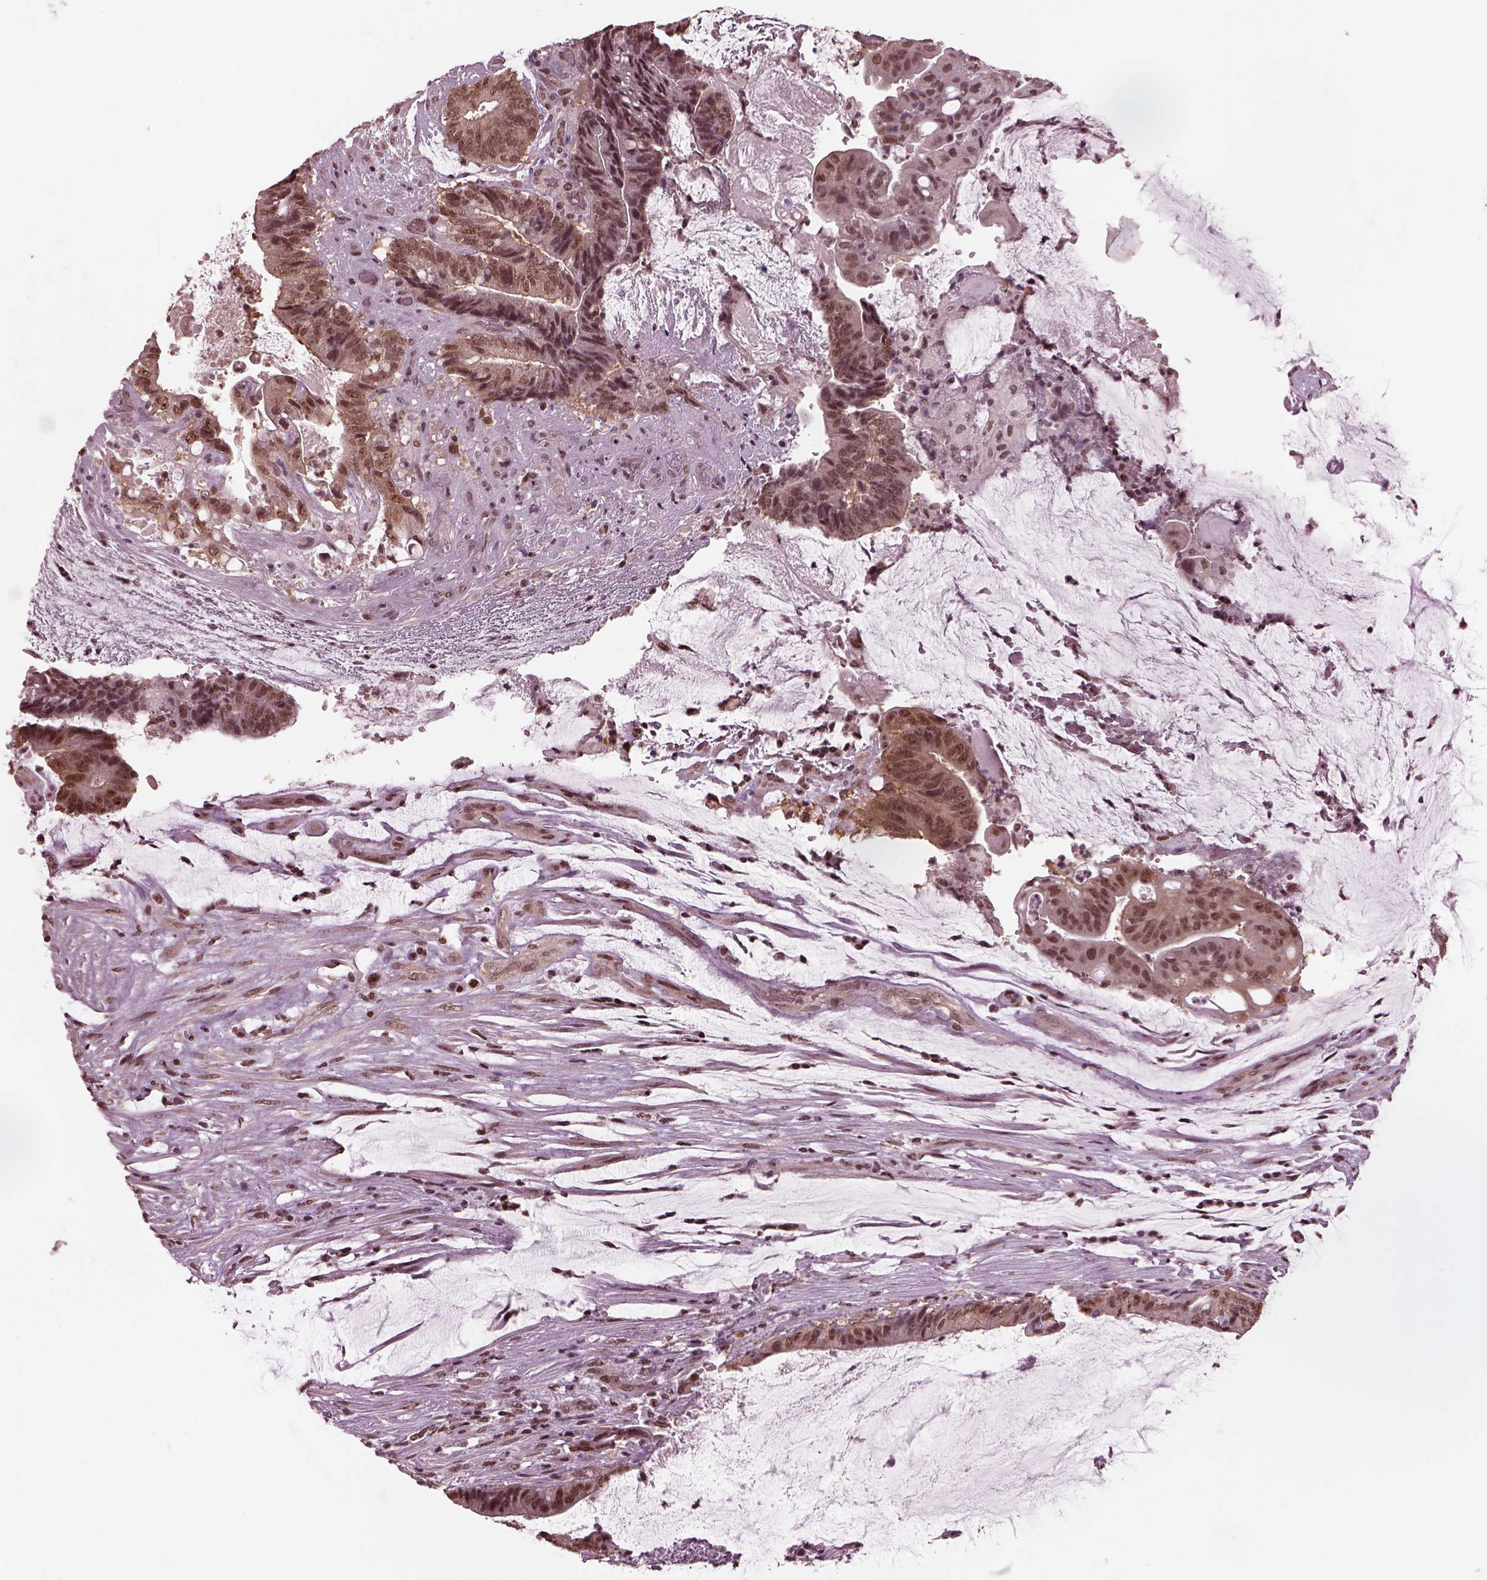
{"staining": {"intensity": "moderate", "quantity": ">75%", "location": "nuclear"}, "tissue": "colorectal cancer", "cell_type": "Tumor cells", "image_type": "cancer", "snomed": [{"axis": "morphology", "description": "Adenocarcinoma, NOS"}, {"axis": "topography", "description": "Colon"}], "caption": "This is a photomicrograph of immunohistochemistry (IHC) staining of colorectal cancer, which shows moderate positivity in the nuclear of tumor cells.", "gene": "RUVBL2", "patient": {"sex": "female", "age": 43}}